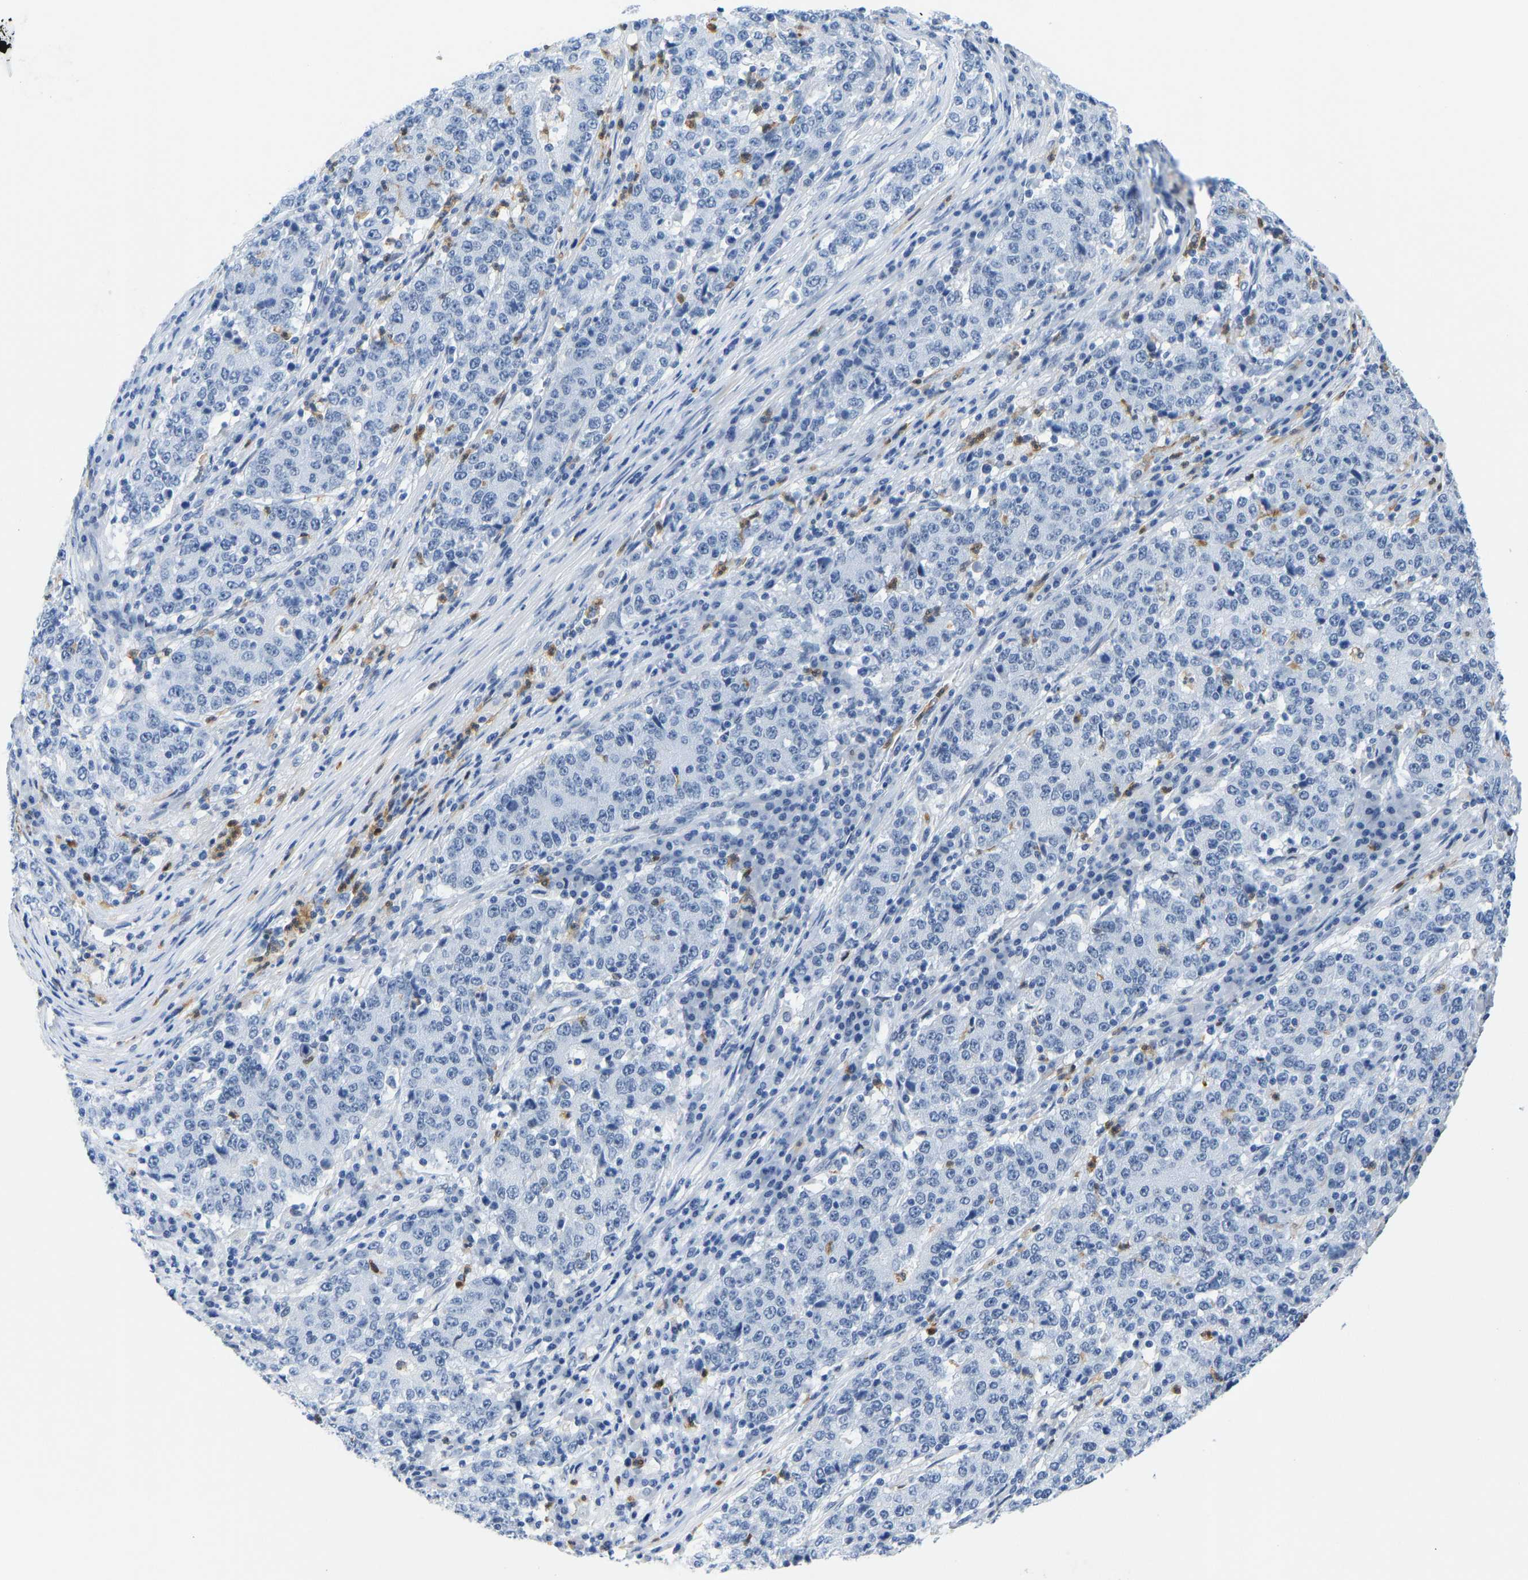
{"staining": {"intensity": "negative", "quantity": "none", "location": "none"}, "tissue": "stomach cancer", "cell_type": "Tumor cells", "image_type": "cancer", "snomed": [{"axis": "morphology", "description": "Adenocarcinoma, NOS"}, {"axis": "topography", "description": "Stomach"}], "caption": "This is a micrograph of IHC staining of stomach cancer, which shows no staining in tumor cells.", "gene": "TXNDC2", "patient": {"sex": "male", "age": 59}}